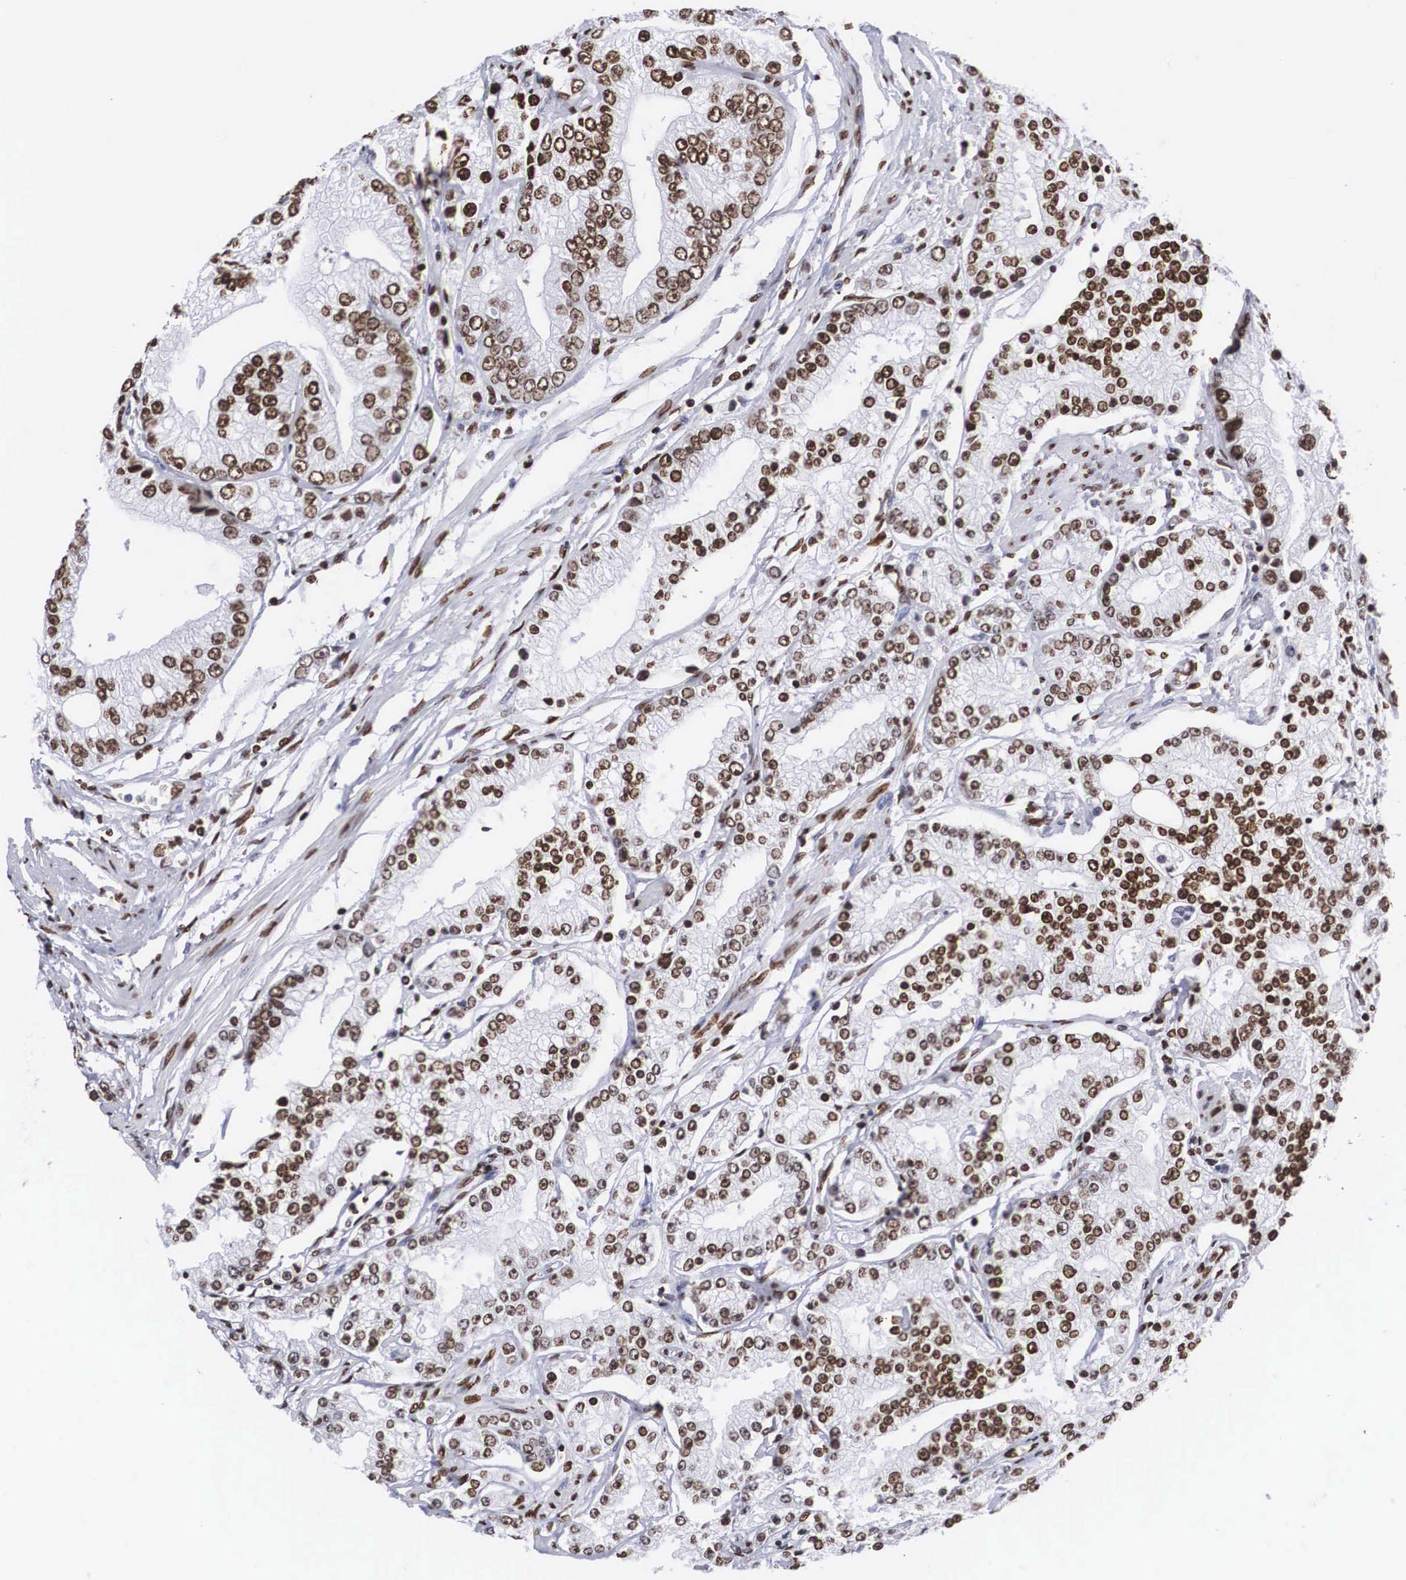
{"staining": {"intensity": "moderate", "quantity": ">75%", "location": "nuclear"}, "tissue": "prostate cancer", "cell_type": "Tumor cells", "image_type": "cancer", "snomed": [{"axis": "morphology", "description": "Adenocarcinoma, Medium grade"}, {"axis": "topography", "description": "Prostate"}], "caption": "The immunohistochemical stain labels moderate nuclear staining in tumor cells of prostate cancer tissue.", "gene": "MECP2", "patient": {"sex": "male", "age": 72}}